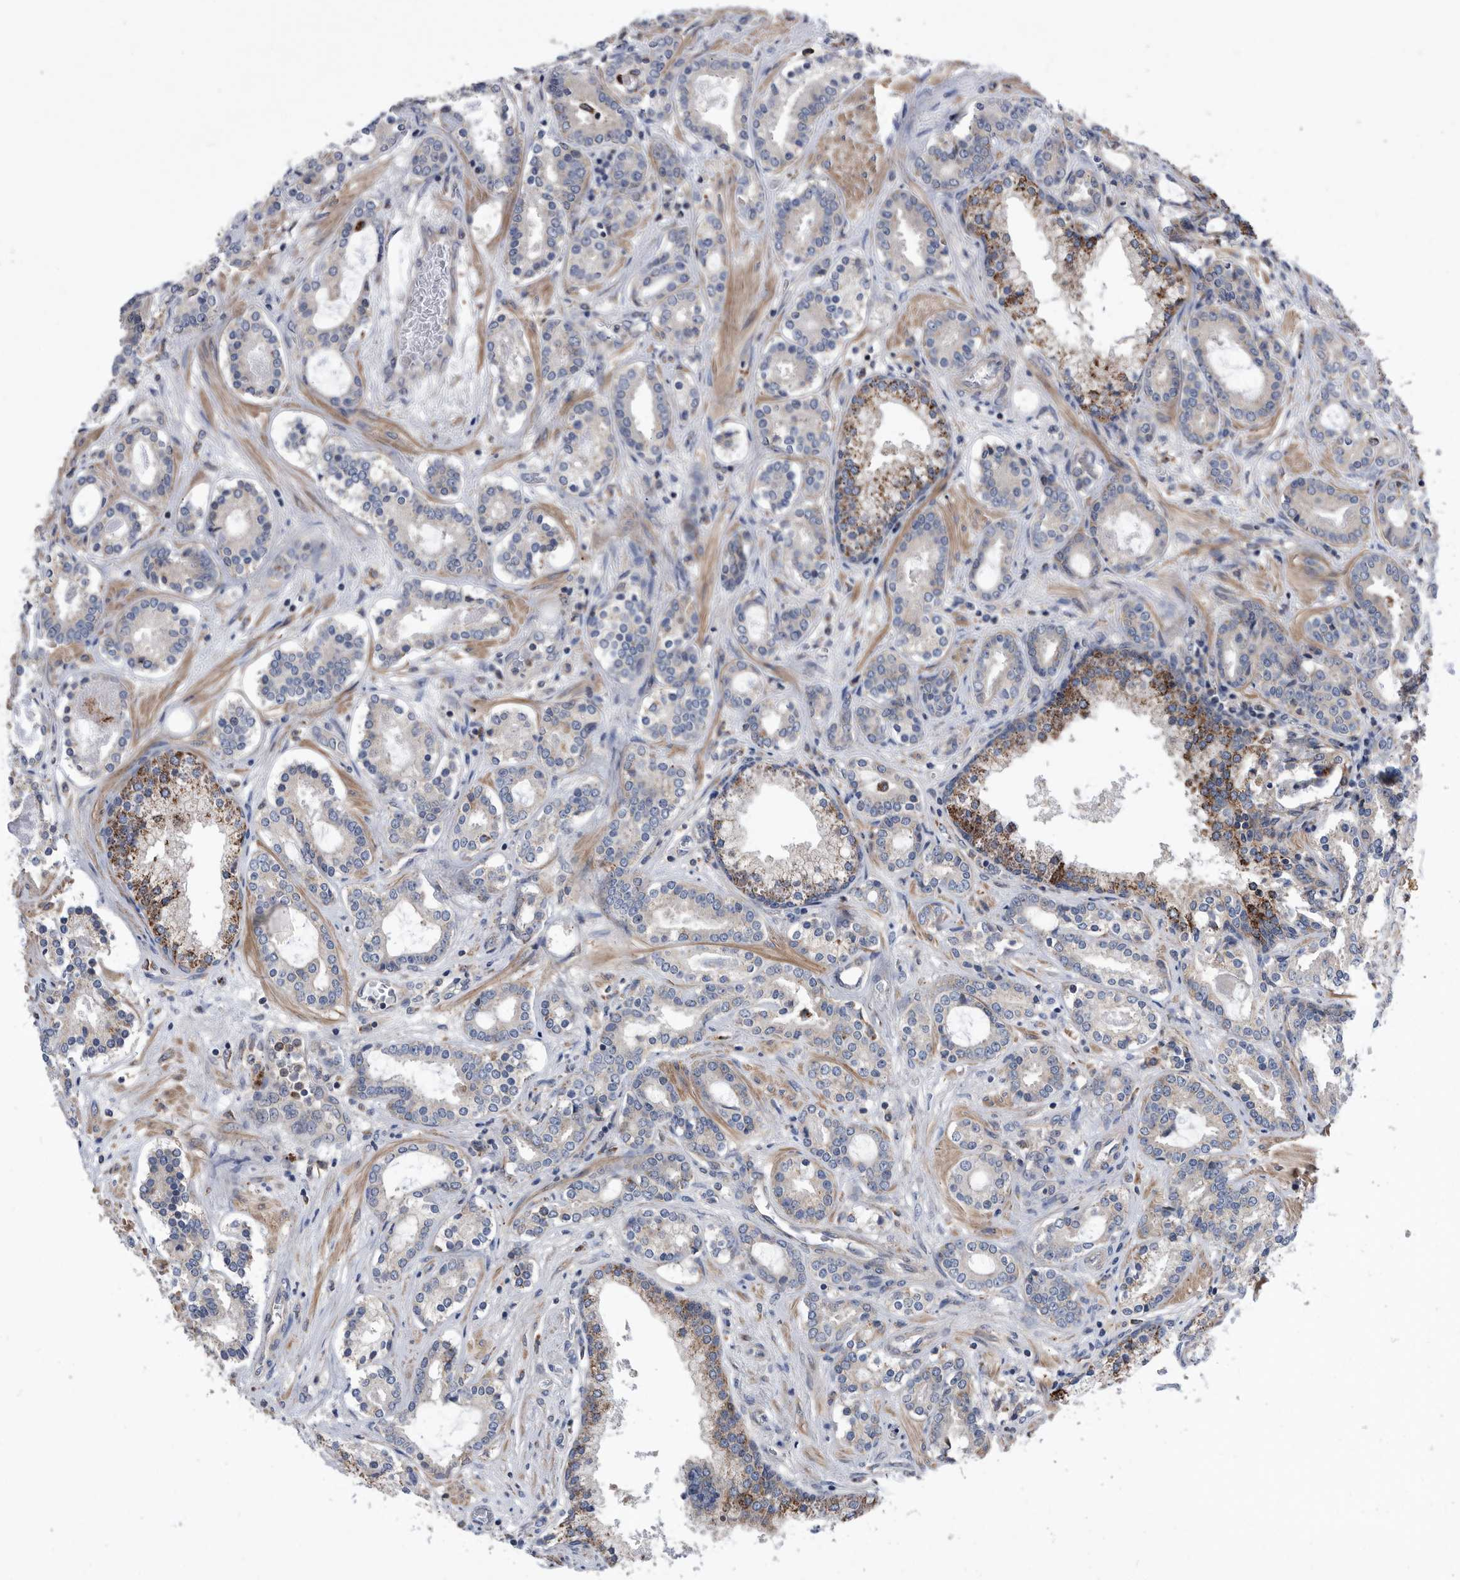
{"staining": {"intensity": "negative", "quantity": "none", "location": "none"}, "tissue": "prostate cancer", "cell_type": "Tumor cells", "image_type": "cancer", "snomed": [{"axis": "morphology", "description": "Adenocarcinoma, High grade"}, {"axis": "topography", "description": "Prostate"}], "caption": "This is an immunohistochemistry histopathology image of adenocarcinoma (high-grade) (prostate). There is no staining in tumor cells.", "gene": "BAIAP3", "patient": {"sex": "male", "age": 58}}